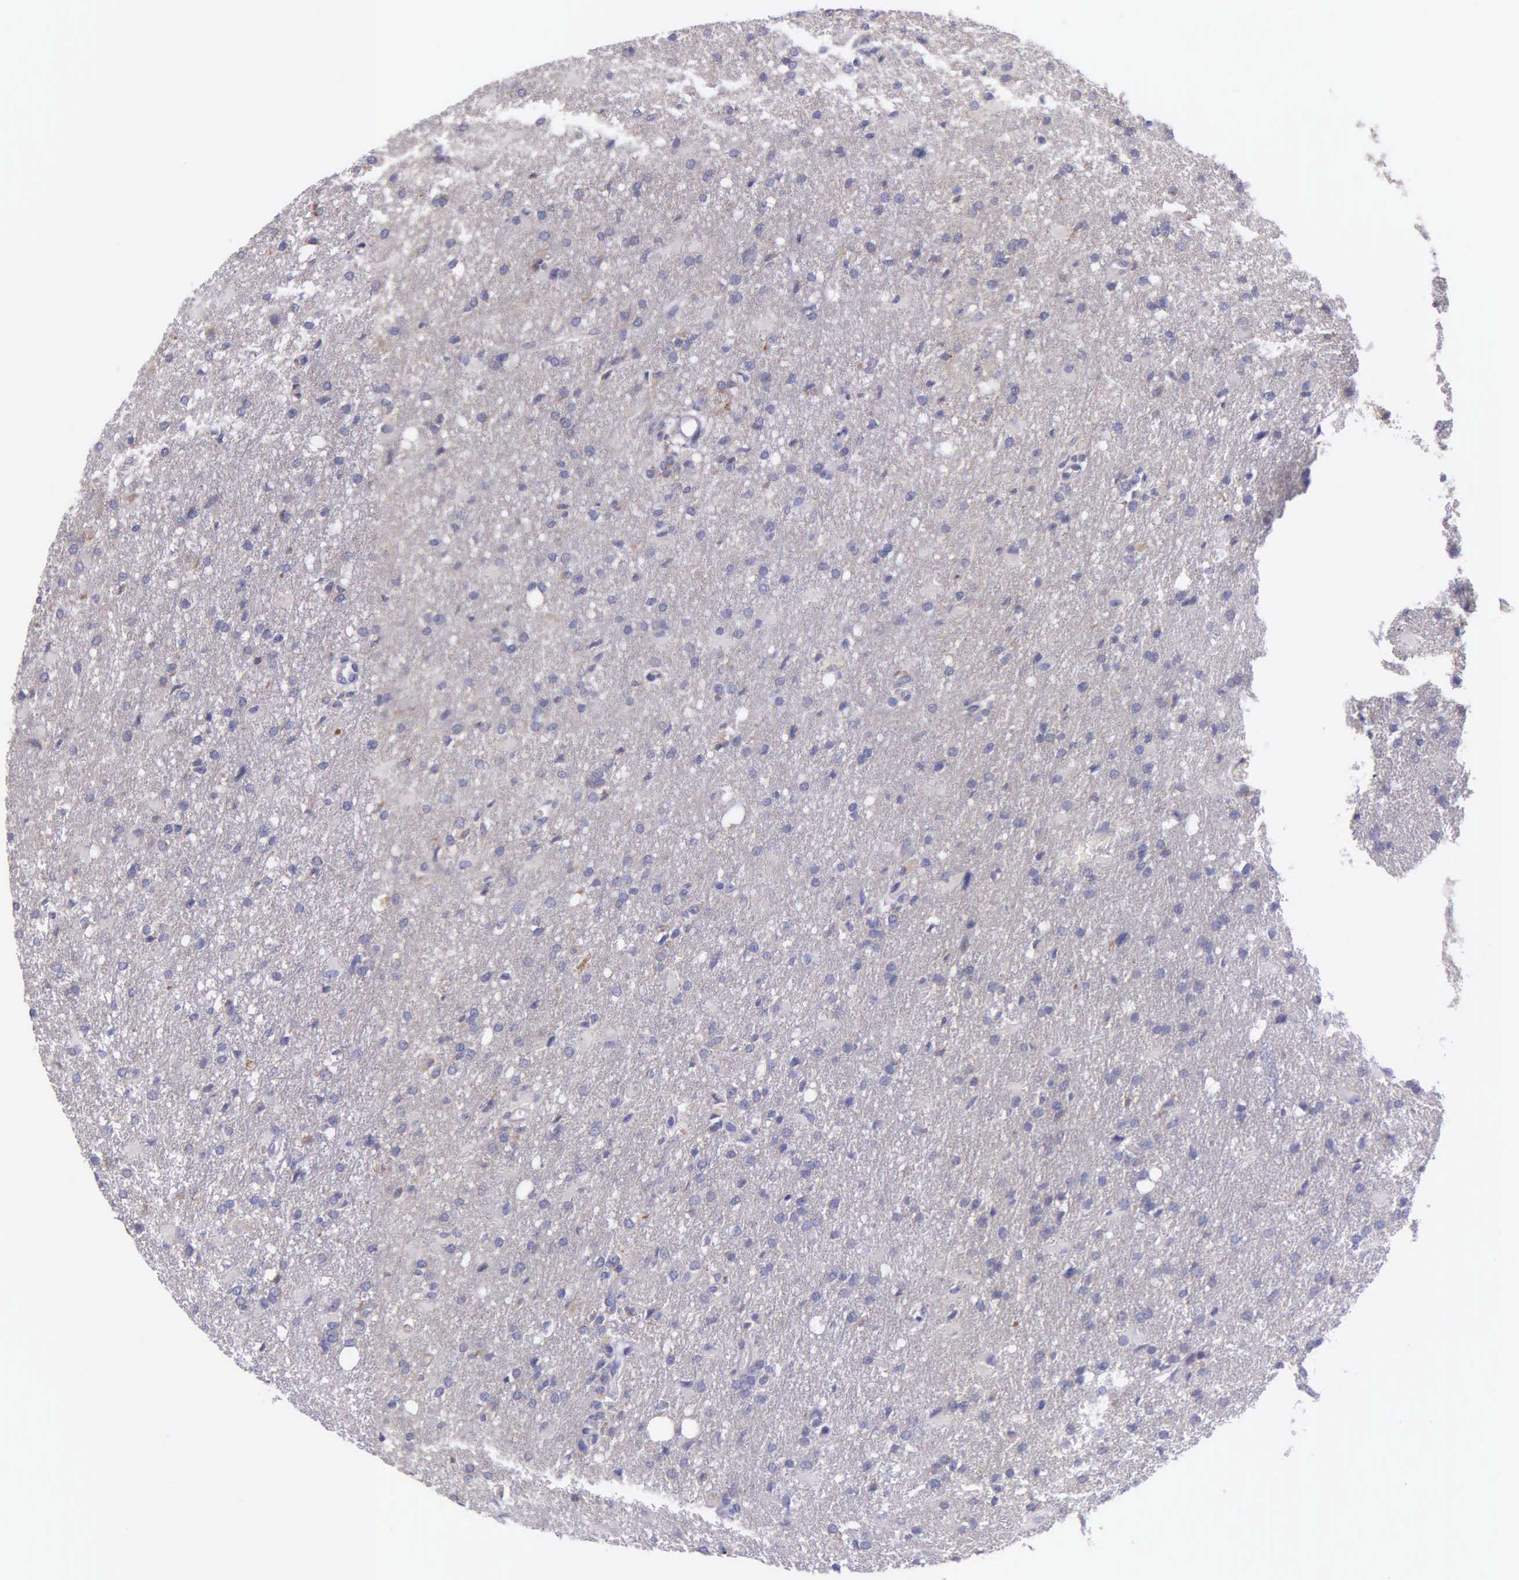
{"staining": {"intensity": "weak", "quantity": "<25%", "location": "cytoplasmic/membranous"}, "tissue": "glioma", "cell_type": "Tumor cells", "image_type": "cancer", "snomed": [{"axis": "morphology", "description": "Glioma, malignant, High grade"}, {"axis": "topography", "description": "Brain"}], "caption": "Glioma stained for a protein using IHC displays no expression tumor cells.", "gene": "ZC3H12B", "patient": {"sex": "male", "age": 68}}